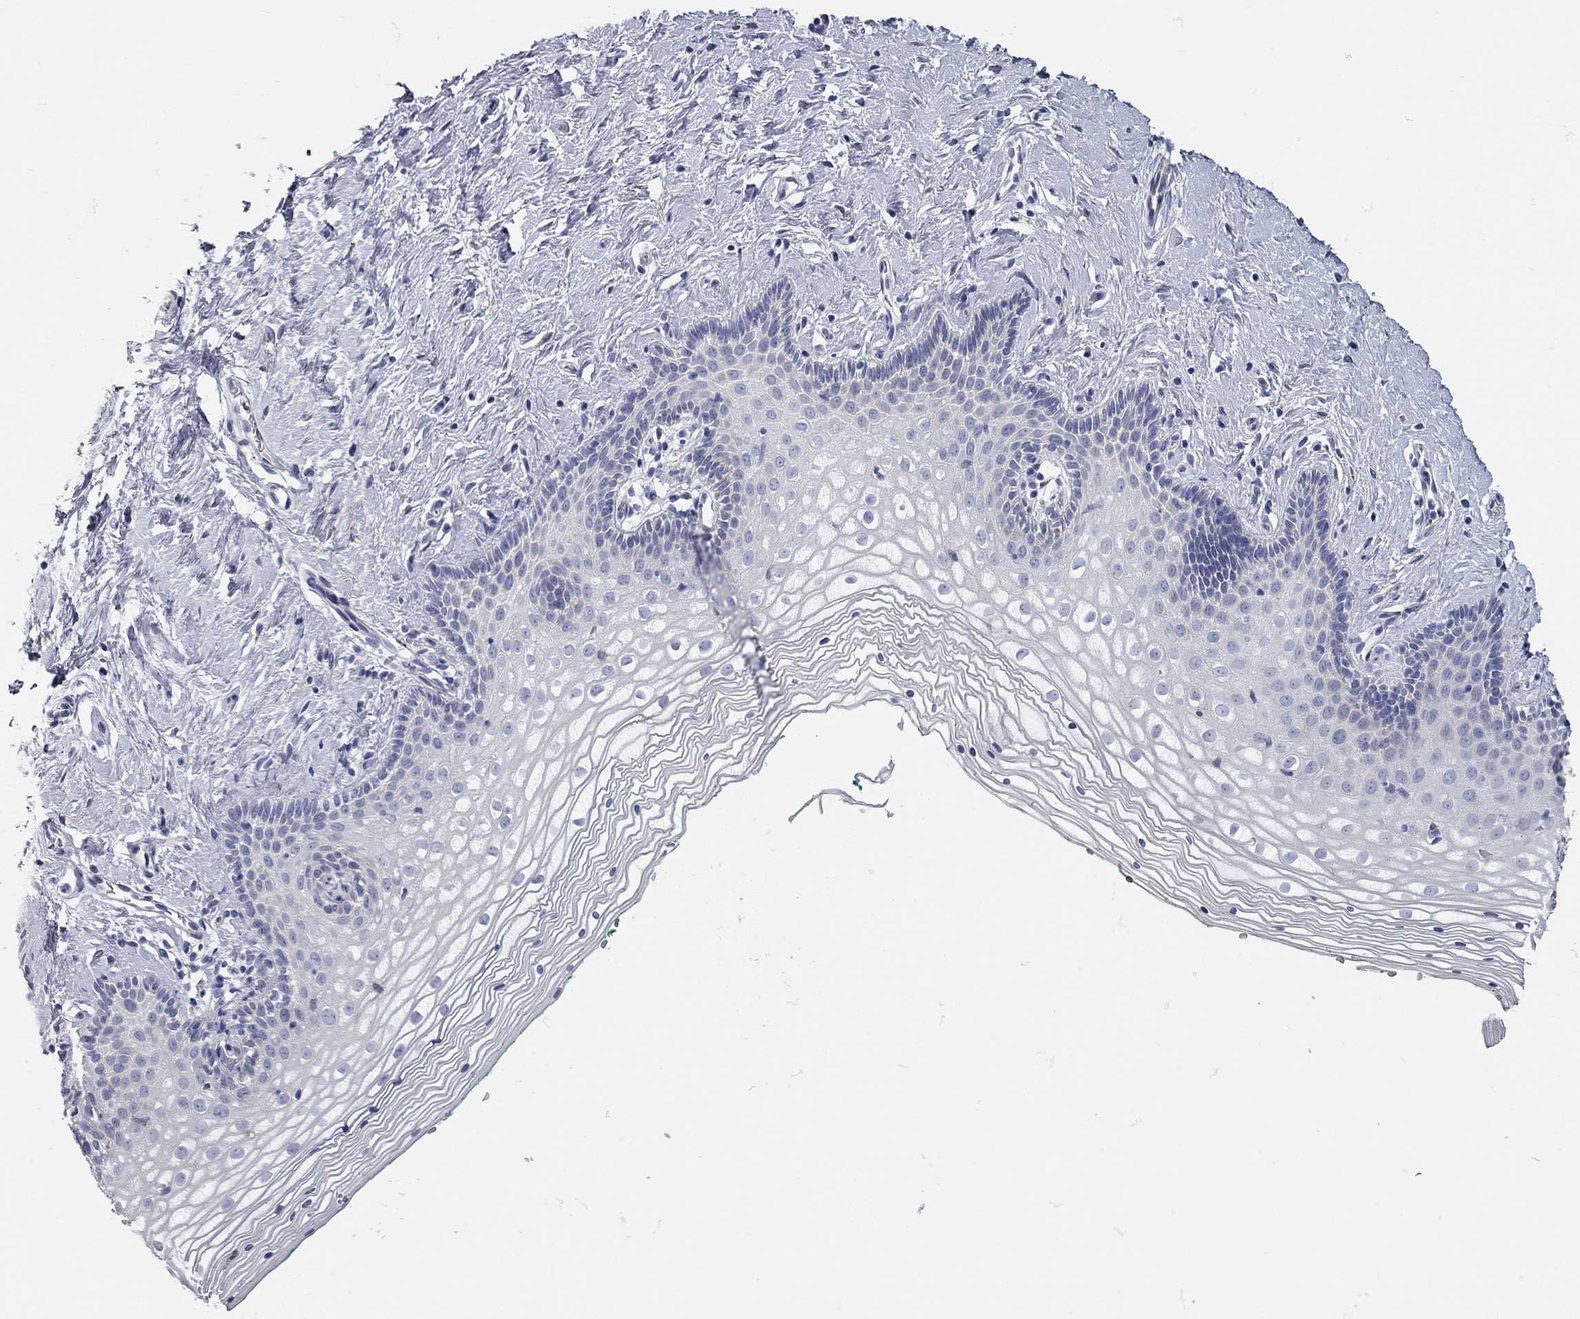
{"staining": {"intensity": "negative", "quantity": "none", "location": "none"}, "tissue": "vagina", "cell_type": "Squamous epithelial cells", "image_type": "normal", "snomed": [{"axis": "morphology", "description": "Normal tissue, NOS"}, {"axis": "topography", "description": "Vagina"}], "caption": "Human vagina stained for a protein using immunohistochemistry (IHC) exhibits no staining in squamous epithelial cells.", "gene": "XAGE2", "patient": {"sex": "female", "age": 36}}